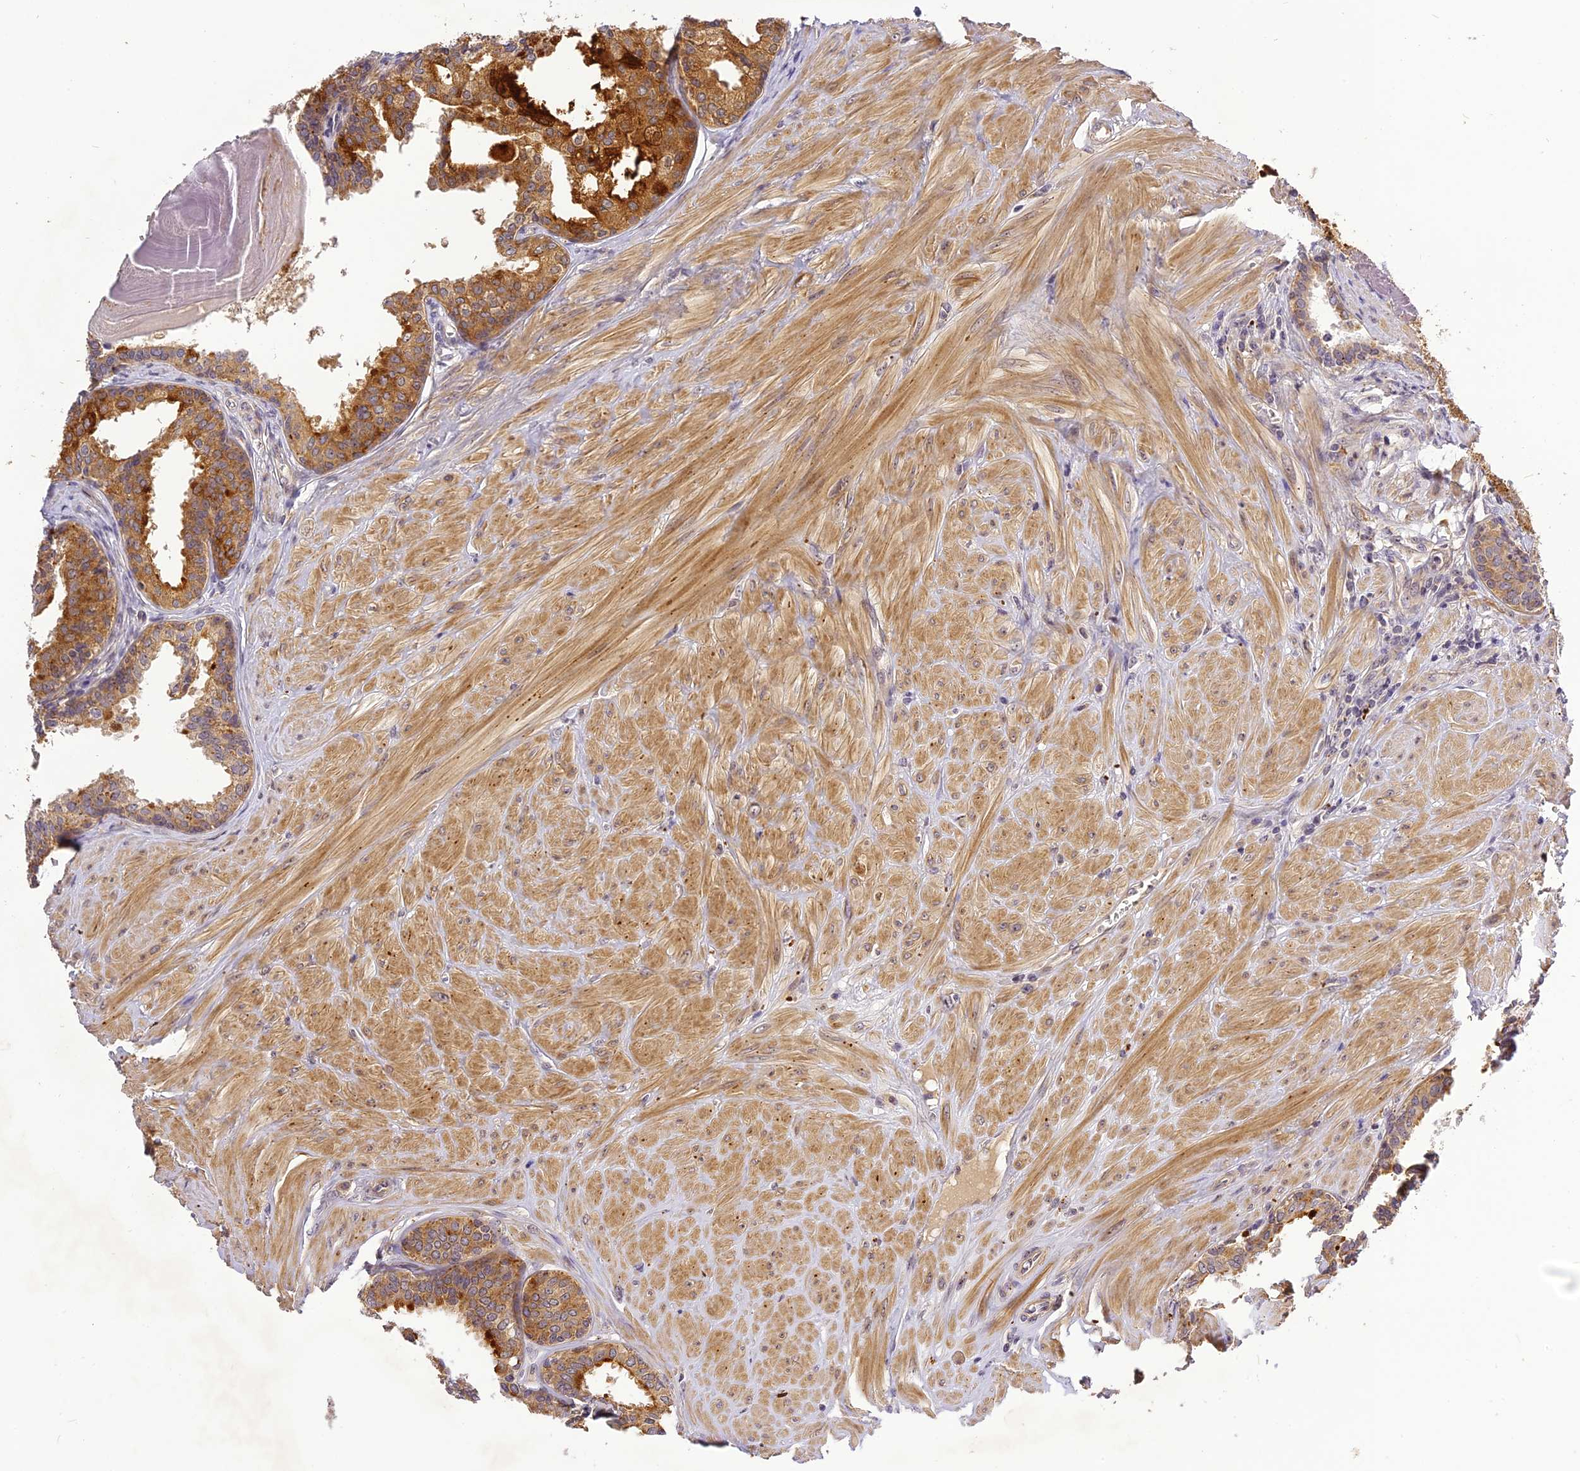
{"staining": {"intensity": "moderate", "quantity": ">75%", "location": "cytoplasmic/membranous"}, "tissue": "prostate cancer", "cell_type": "Tumor cells", "image_type": "cancer", "snomed": [{"axis": "morphology", "description": "Adenocarcinoma, High grade"}, {"axis": "topography", "description": "Prostate"}], "caption": "Prostate cancer (high-grade adenocarcinoma) tissue demonstrates moderate cytoplasmic/membranous positivity in approximately >75% of tumor cells, visualized by immunohistochemistry.", "gene": "FNIP2", "patient": {"sex": "male", "age": 62}}